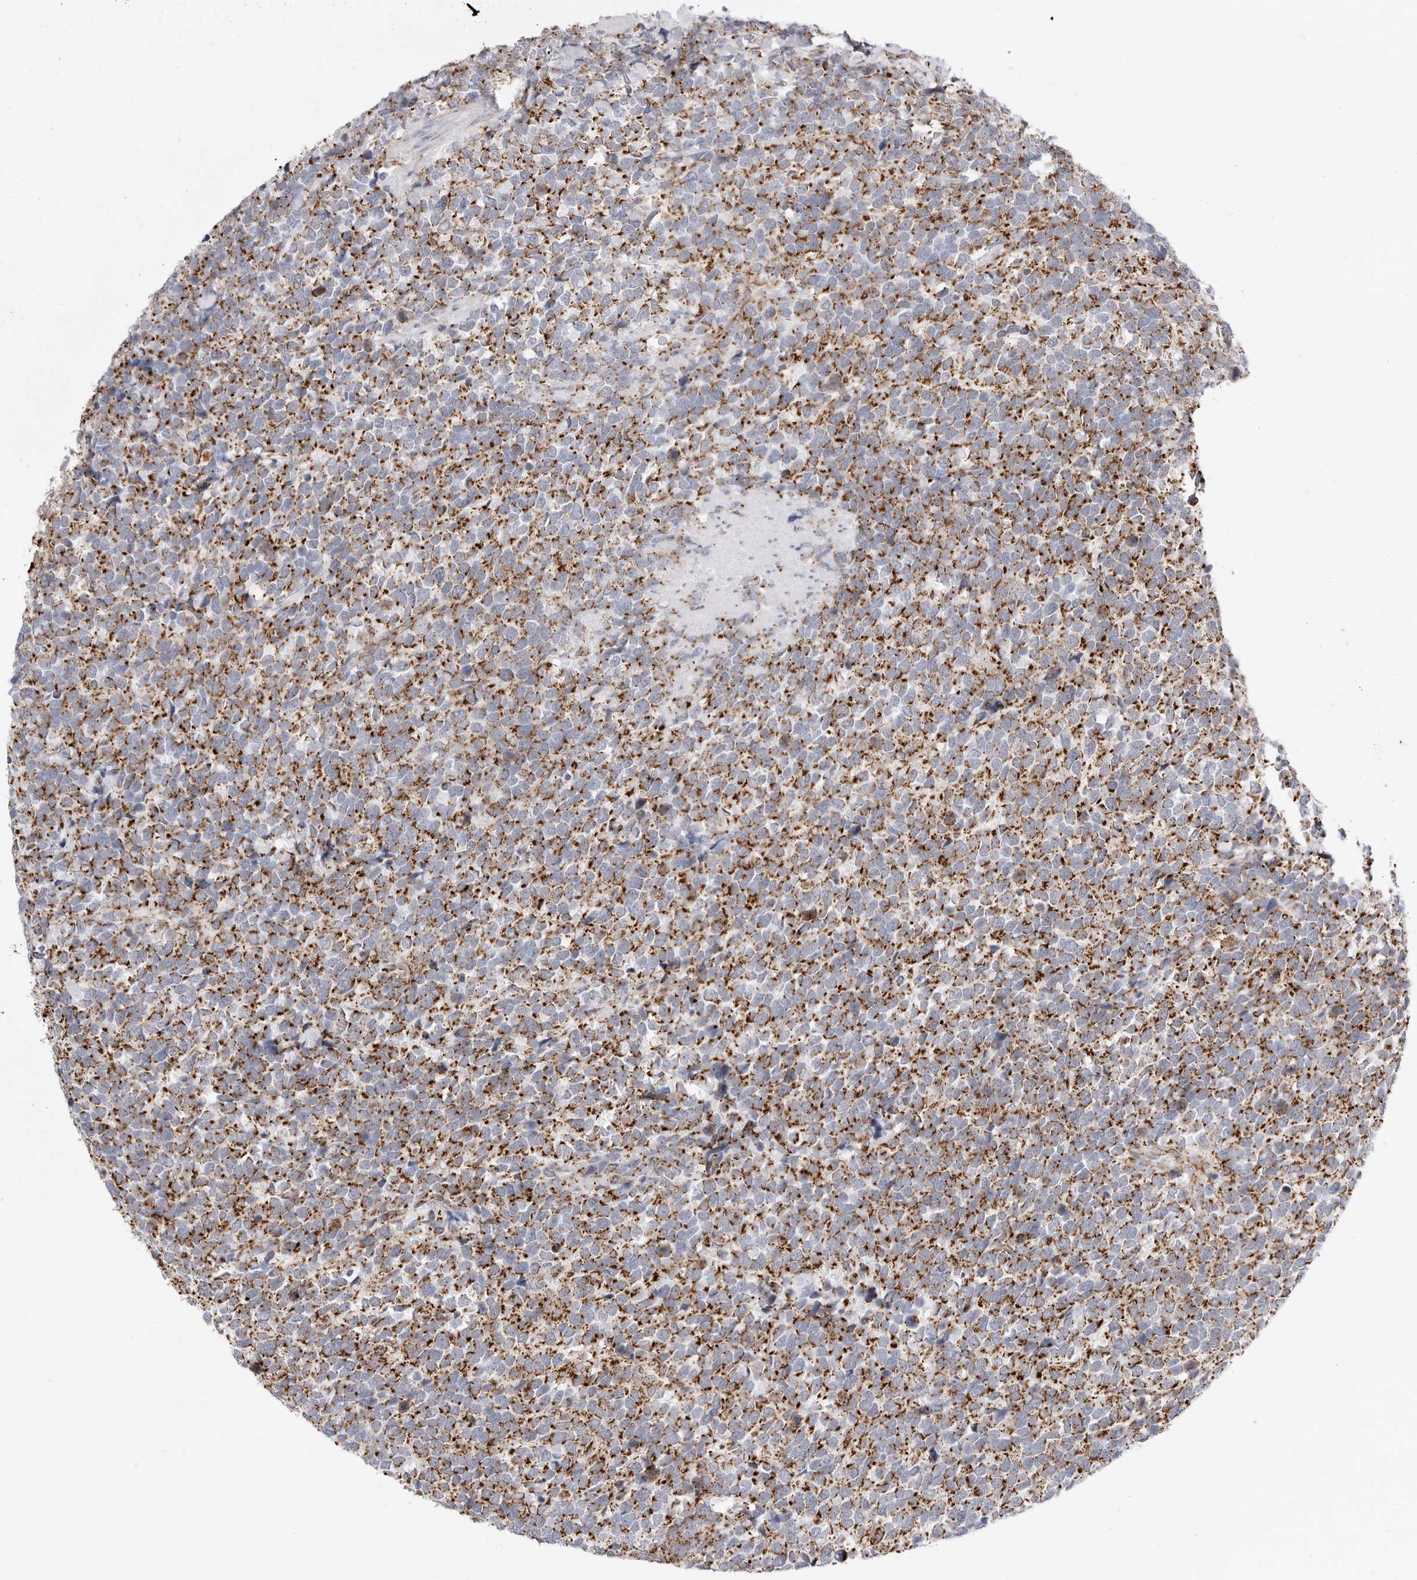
{"staining": {"intensity": "strong", "quantity": ">75%", "location": "cytoplasmic/membranous"}, "tissue": "urothelial cancer", "cell_type": "Tumor cells", "image_type": "cancer", "snomed": [{"axis": "morphology", "description": "Urothelial carcinoma, High grade"}, {"axis": "topography", "description": "Urinary bladder"}], "caption": "A high amount of strong cytoplasmic/membranous staining is present in about >75% of tumor cells in urothelial cancer tissue.", "gene": "ATP5IF1", "patient": {"sex": "female", "age": 82}}